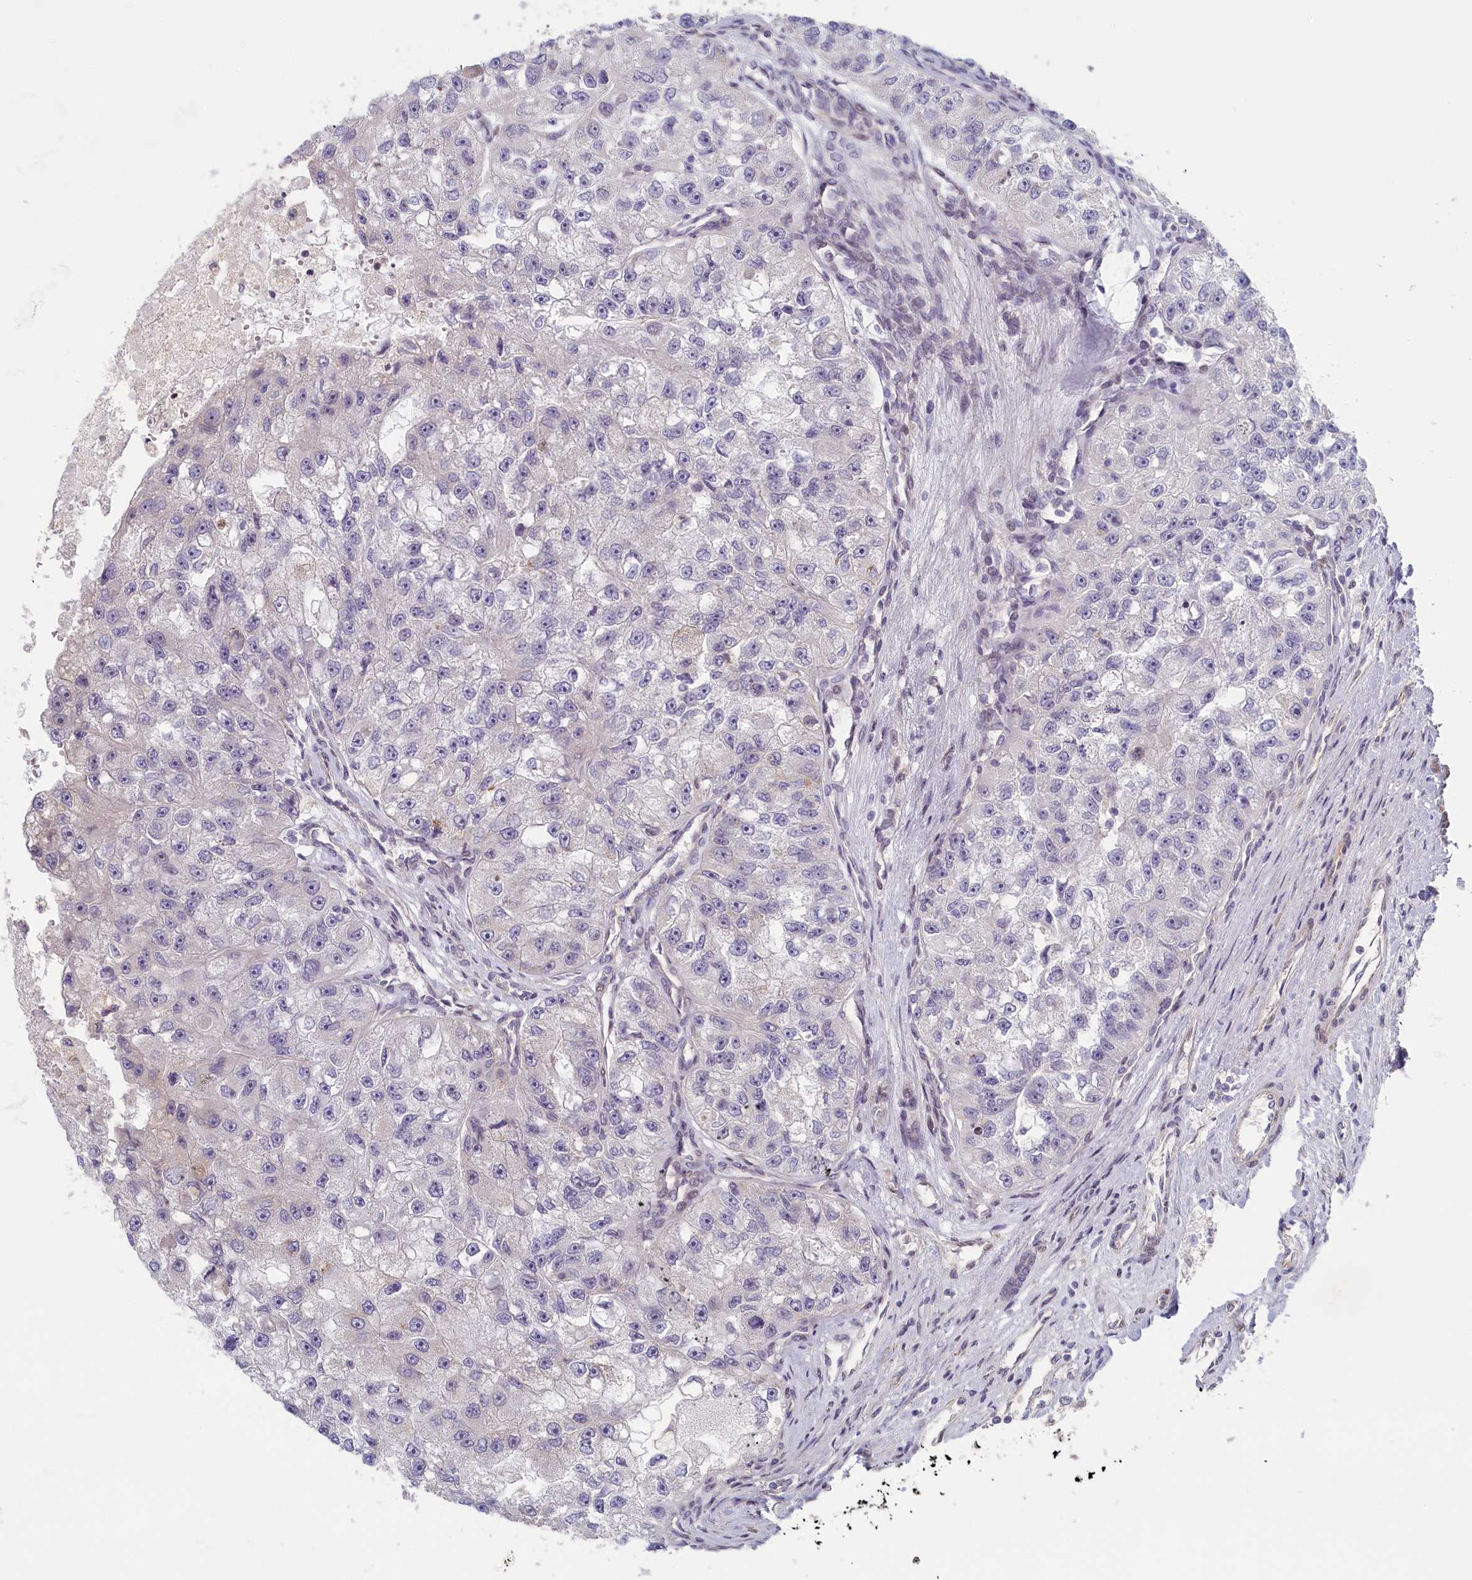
{"staining": {"intensity": "negative", "quantity": "none", "location": "none"}, "tissue": "renal cancer", "cell_type": "Tumor cells", "image_type": "cancer", "snomed": [{"axis": "morphology", "description": "Adenocarcinoma, NOS"}, {"axis": "topography", "description": "Kidney"}], "caption": "Tumor cells show no significant protein expression in adenocarcinoma (renal). The staining was performed using DAB to visualize the protein expression in brown, while the nuclei were stained in blue with hematoxylin (Magnification: 20x).", "gene": "INTS4", "patient": {"sex": "male", "age": 63}}